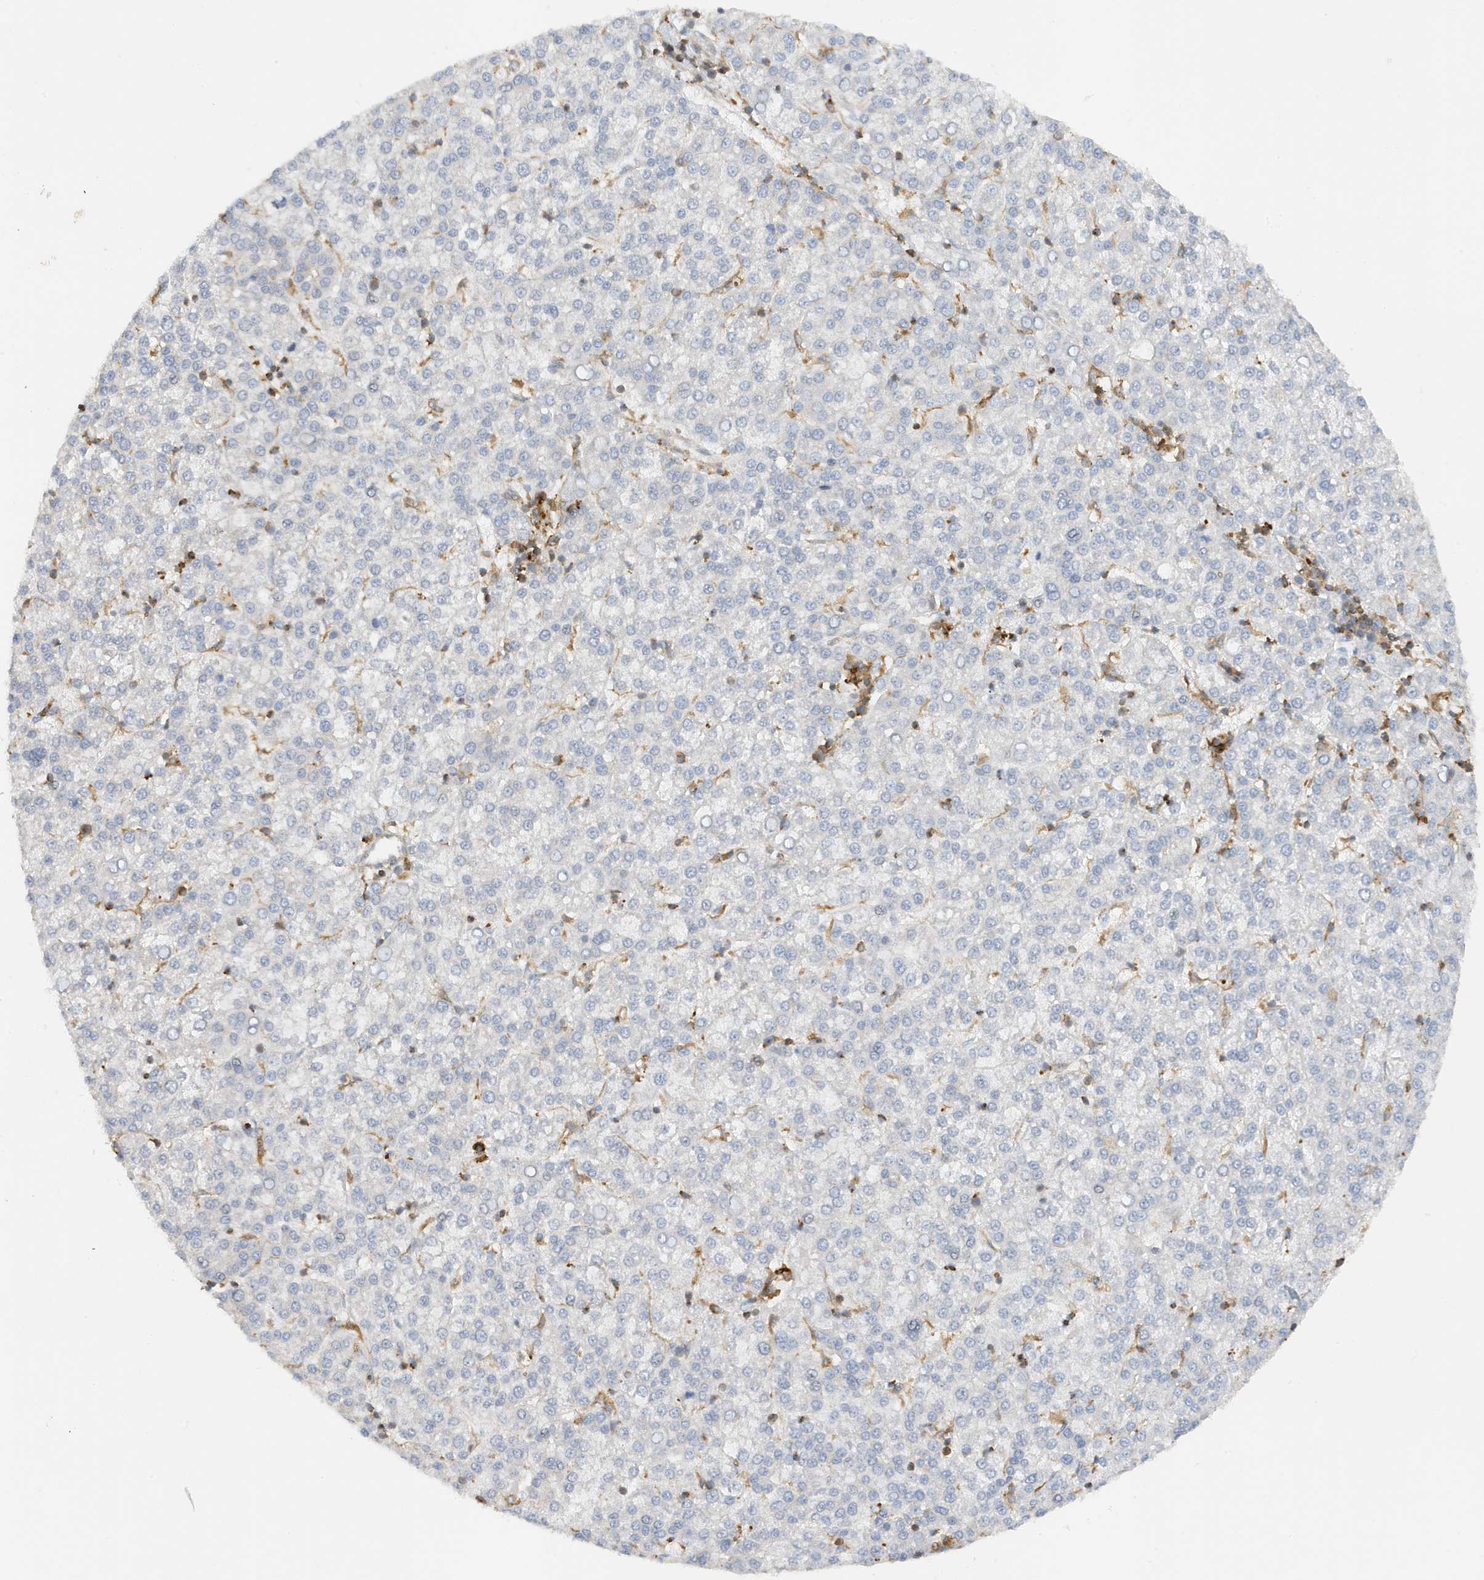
{"staining": {"intensity": "negative", "quantity": "none", "location": "none"}, "tissue": "liver cancer", "cell_type": "Tumor cells", "image_type": "cancer", "snomed": [{"axis": "morphology", "description": "Carcinoma, Hepatocellular, NOS"}, {"axis": "topography", "description": "Liver"}], "caption": "Tumor cells are negative for protein expression in human hepatocellular carcinoma (liver). Nuclei are stained in blue.", "gene": "TATDN3", "patient": {"sex": "female", "age": 58}}